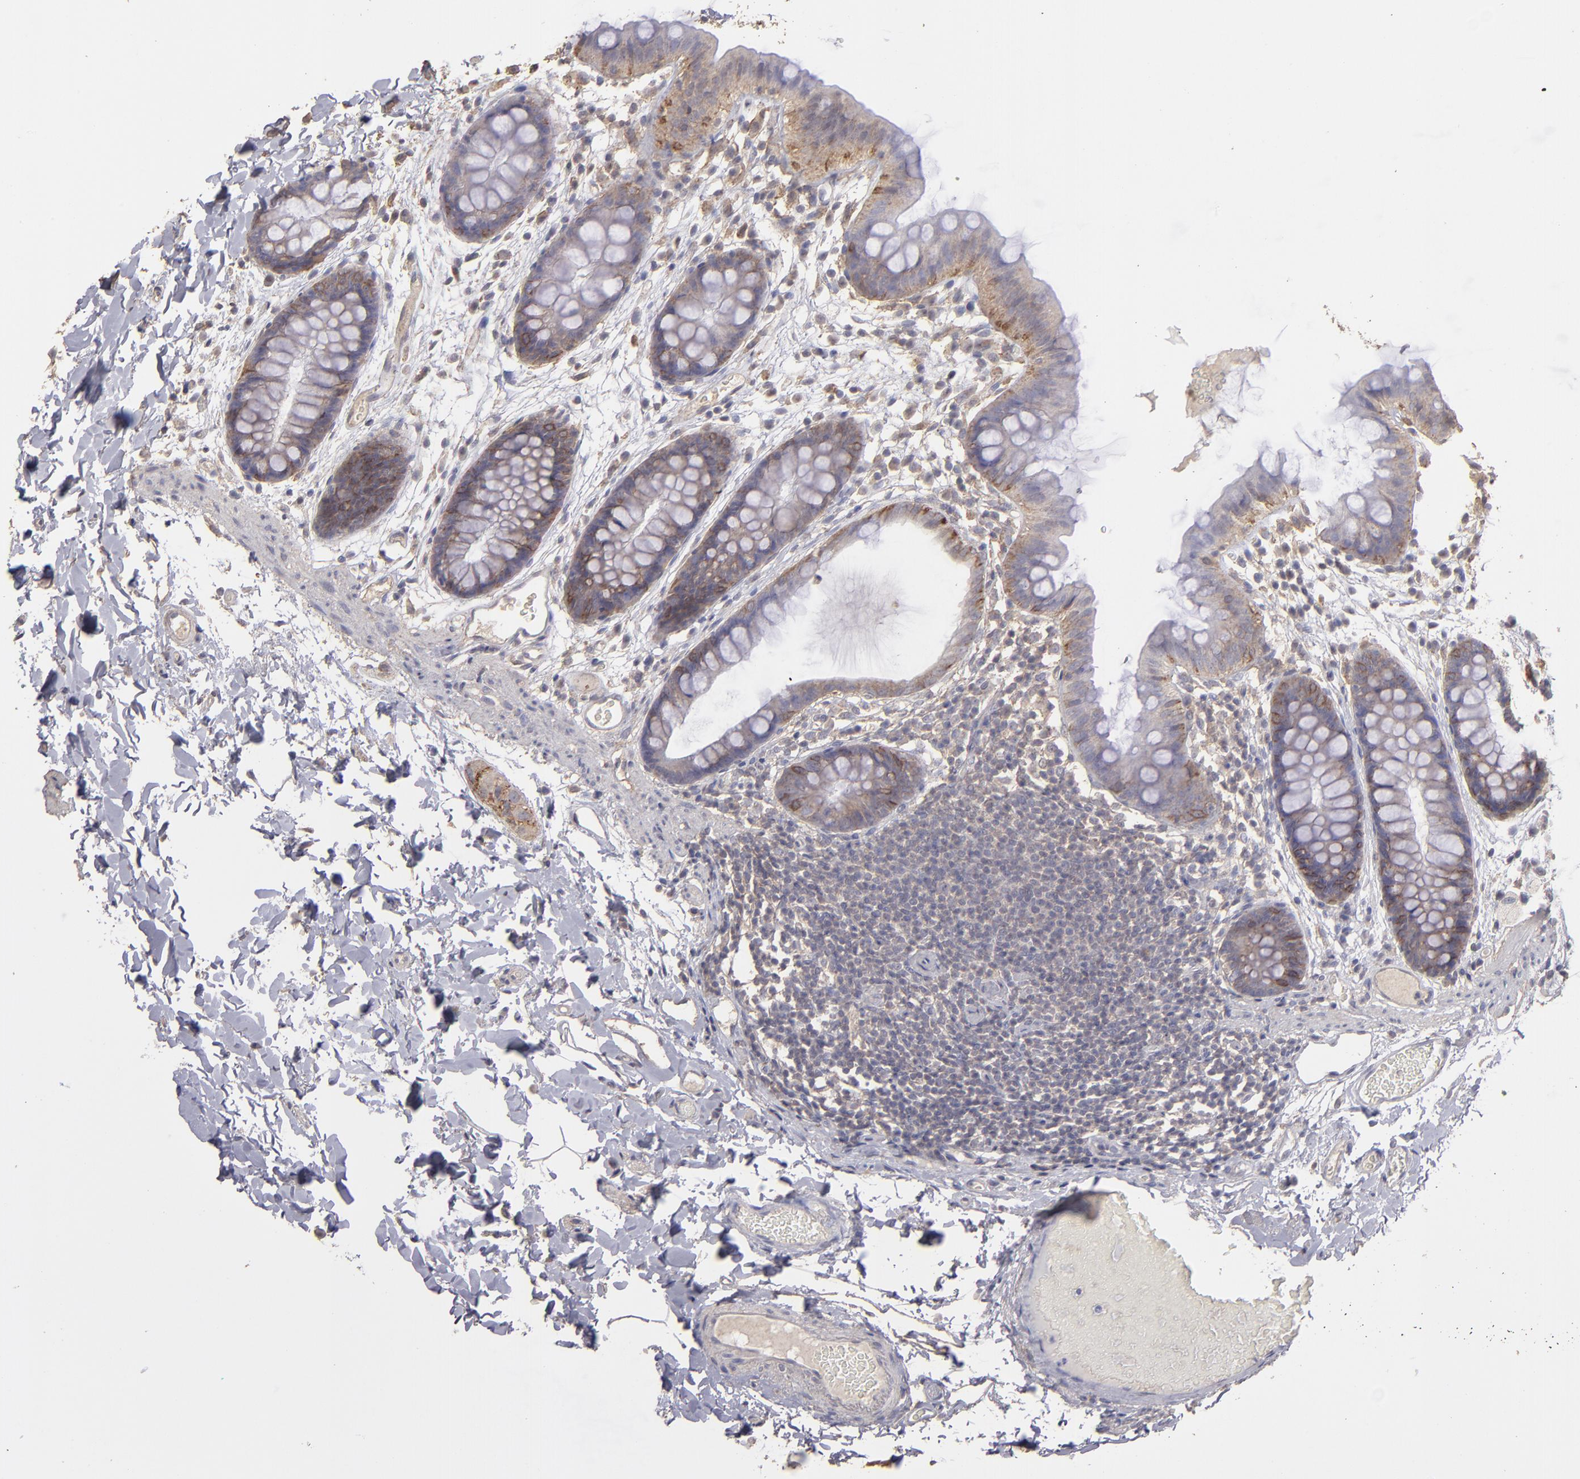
{"staining": {"intensity": "negative", "quantity": "none", "location": "none"}, "tissue": "colon", "cell_type": "Endothelial cells", "image_type": "normal", "snomed": [{"axis": "morphology", "description": "Normal tissue, NOS"}, {"axis": "topography", "description": "Smooth muscle"}, {"axis": "topography", "description": "Colon"}], "caption": "Endothelial cells are negative for brown protein staining in benign colon. Brightfield microscopy of IHC stained with DAB (3,3'-diaminobenzidine) (brown) and hematoxylin (blue), captured at high magnification.", "gene": "FAT1", "patient": {"sex": "male", "age": 67}}